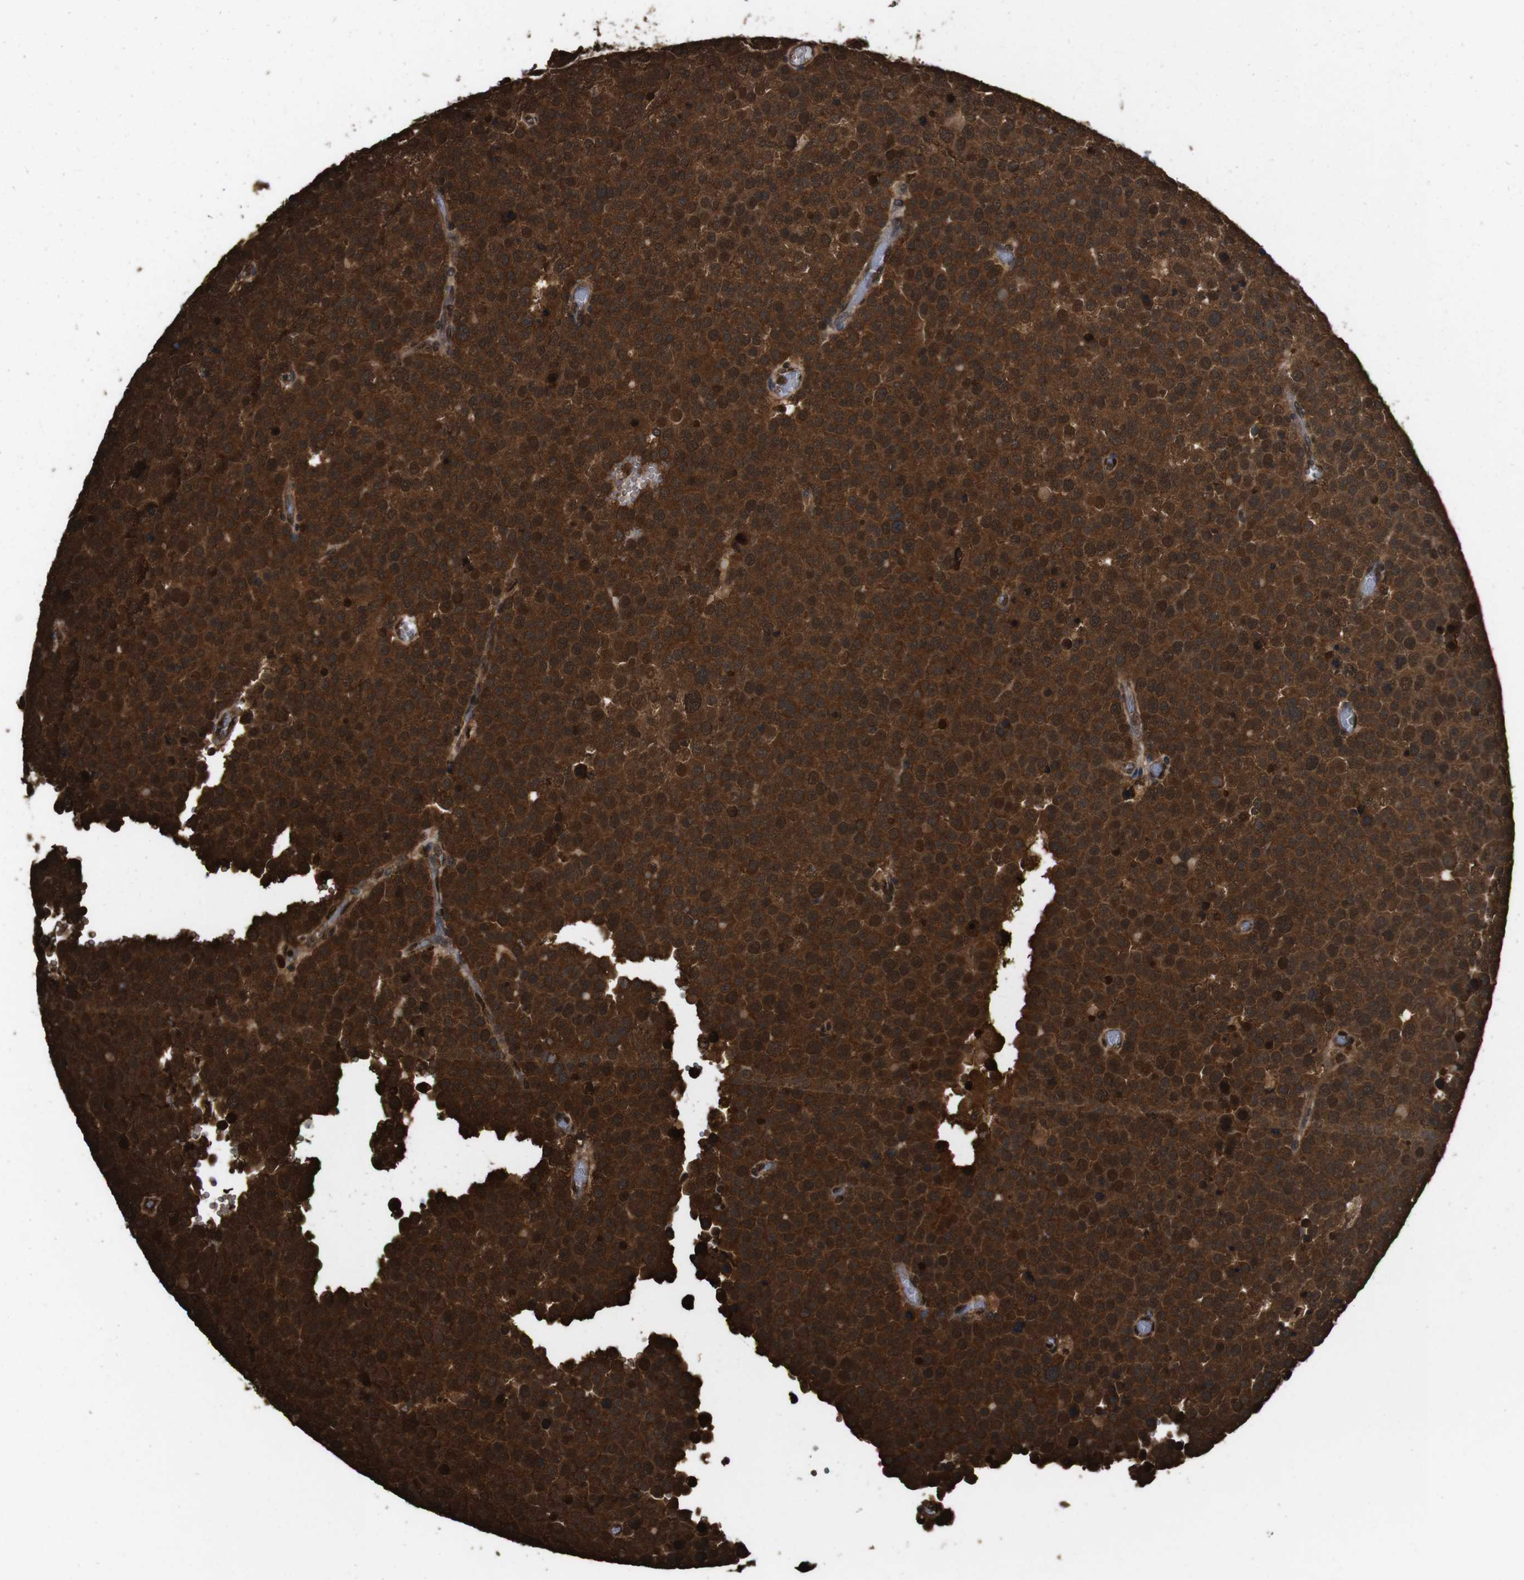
{"staining": {"intensity": "strong", "quantity": ">75%", "location": "cytoplasmic/membranous,nuclear"}, "tissue": "testis cancer", "cell_type": "Tumor cells", "image_type": "cancer", "snomed": [{"axis": "morphology", "description": "Normal tissue, NOS"}, {"axis": "morphology", "description": "Seminoma, NOS"}, {"axis": "topography", "description": "Testis"}], "caption": "Immunohistochemistry photomicrograph of neoplastic tissue: human testis cancer (seminoma) stained using immunohistochemistry (IHC) displays high levels of strong protein expression localized specifically in the cytoplasmic/membranous and nuclear of tumor cells, appearing as a cytoplasmic/membranous and nuclear brown color.", "gene": "VCP", "patient": {"sex": "male", "age": 71}}